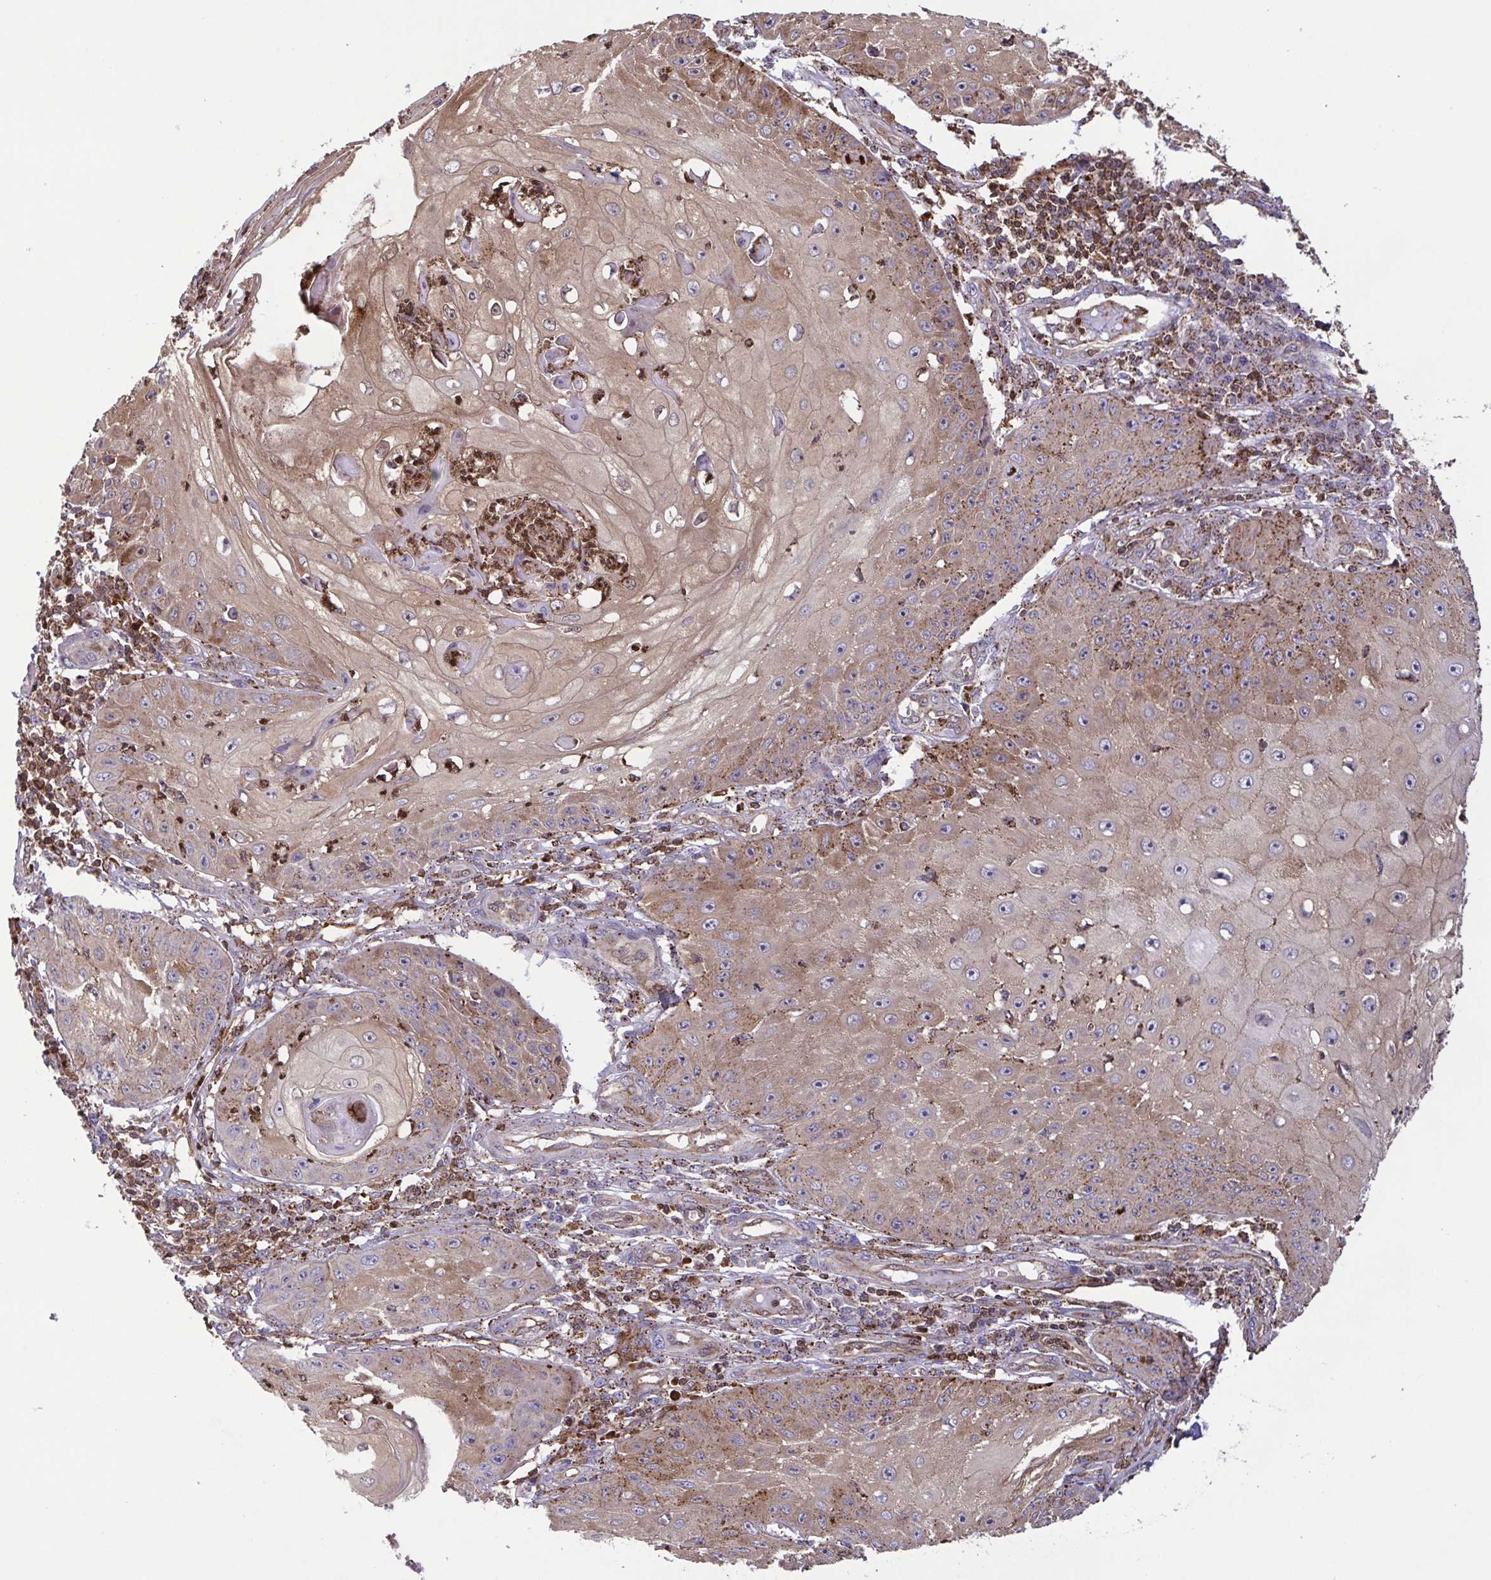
{"staining": {"intensity": "moderate", "quantity": ">75%", "location": "cytoplasmic/membranous"}, "tissue": "skin cancer", "cell_type": "Tumor cells", "image_type": "cancer", "snomed": [{"axis": "morphology", "description": "Squamous cell carcinoma, NOS"}, {"axis": "topography", "description": "Skin"}], "caption": "Immunohistochemistry (DAB (3,3'-diaminobenzidine)) staining of human skin cancer reveals moderate cytoplasmic/membranous protein expression in approximately >75% of tumor cells. (IHC, brightfield microscopy, high magnification).", "gene": "CHMP1B", "patient": {"sex": "male", "age": 70}}